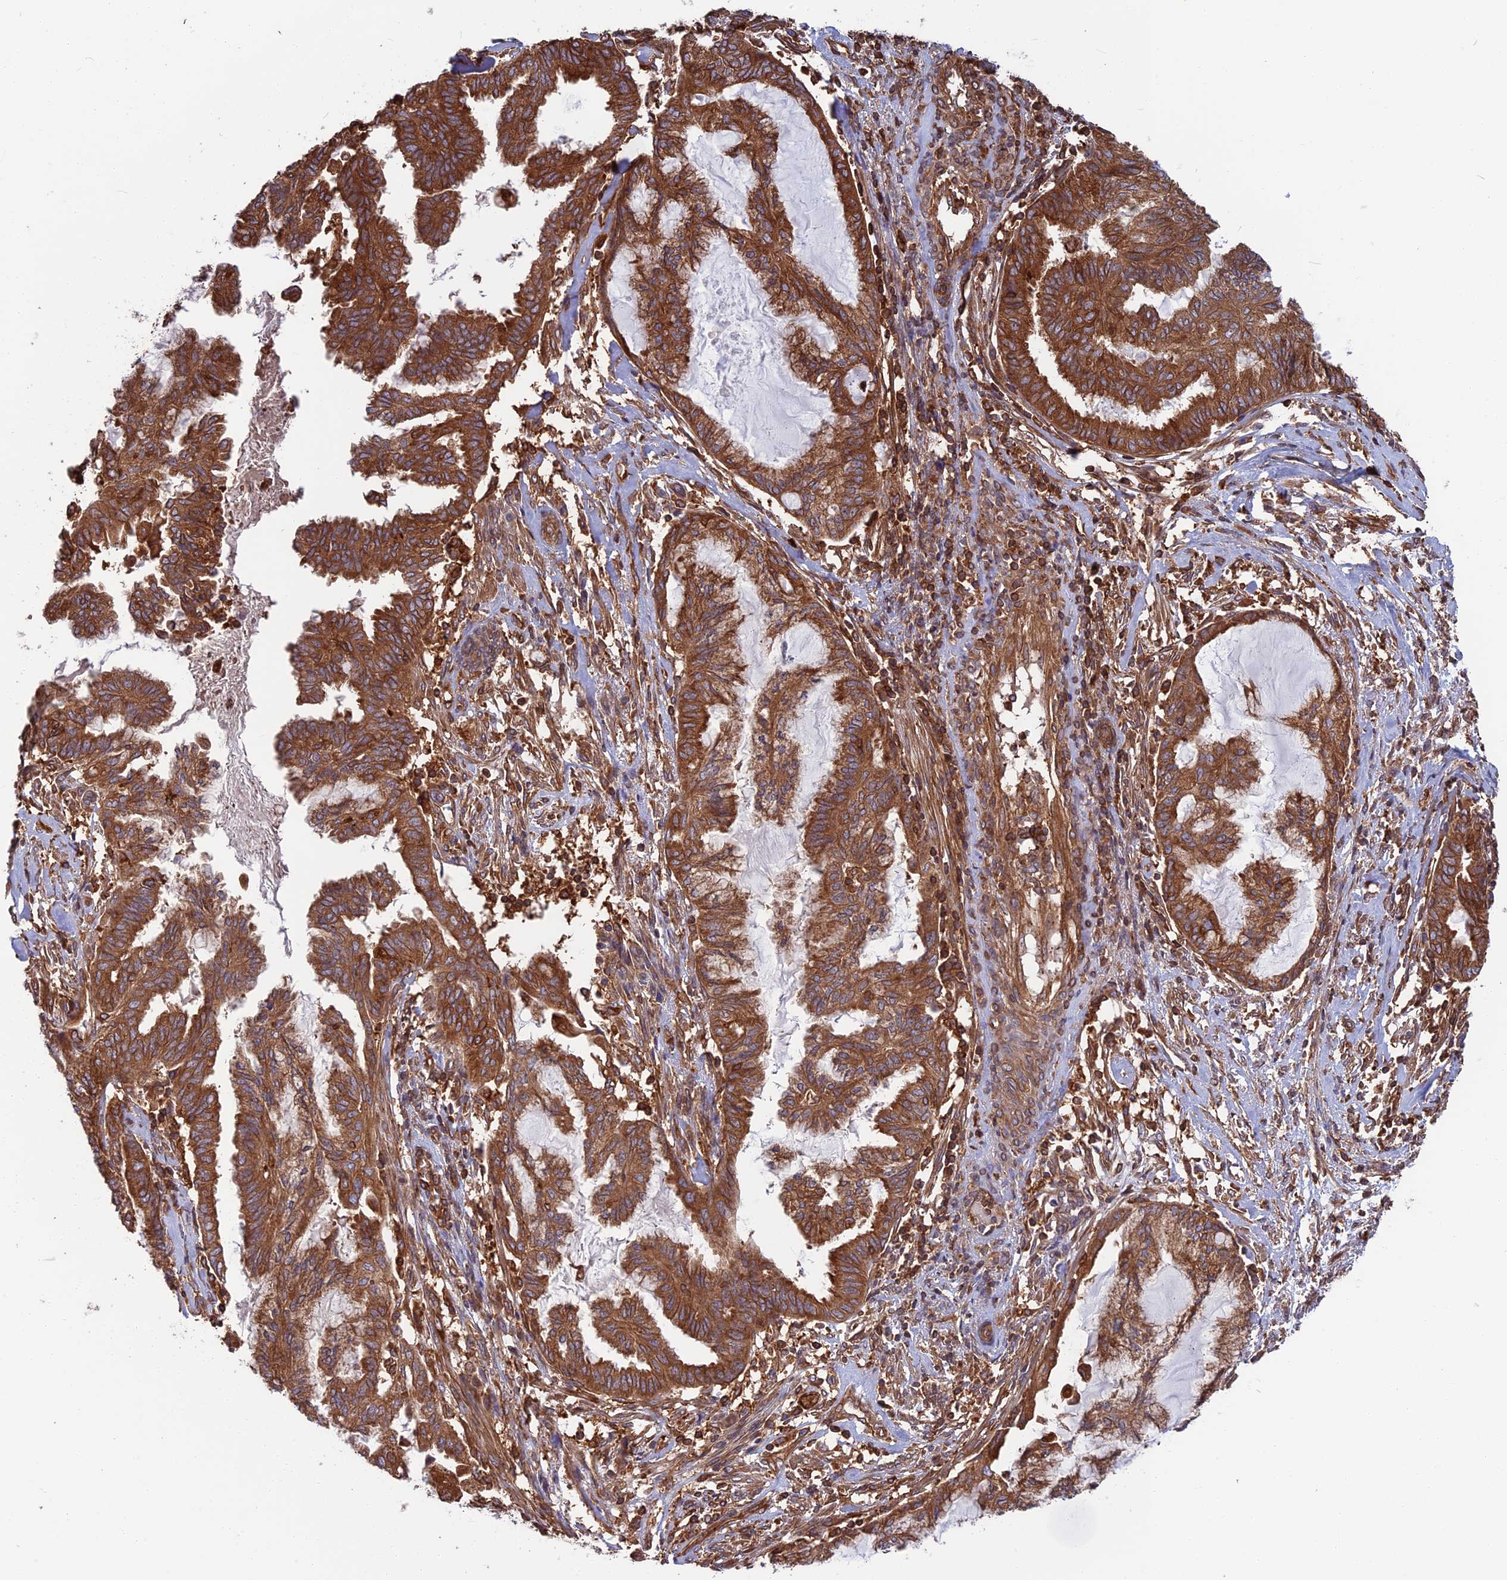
{"staining": {"intensity": "strong", "quantity": ">75%", "location": "cytoplasmic/membranous"}, "tissue": "endometrial cancer", "cell_type": "Tumor cells", "image_type": "cancer", "snomed": [{"axis": "morphology", "description": "Adenocarcinoma, NOS"}, {"axis": "topography", "description": "Endometrium"}], "caption": "DAB immunohistochemical staining of endometrial adenocarcinoma shows strong cytoplasmic/membranous protein staining in approximately >75% of tumor cells. Nuclei are stained in blue.", "gene": "WDR1", "patient": {"sex": "female", "age": 86}}